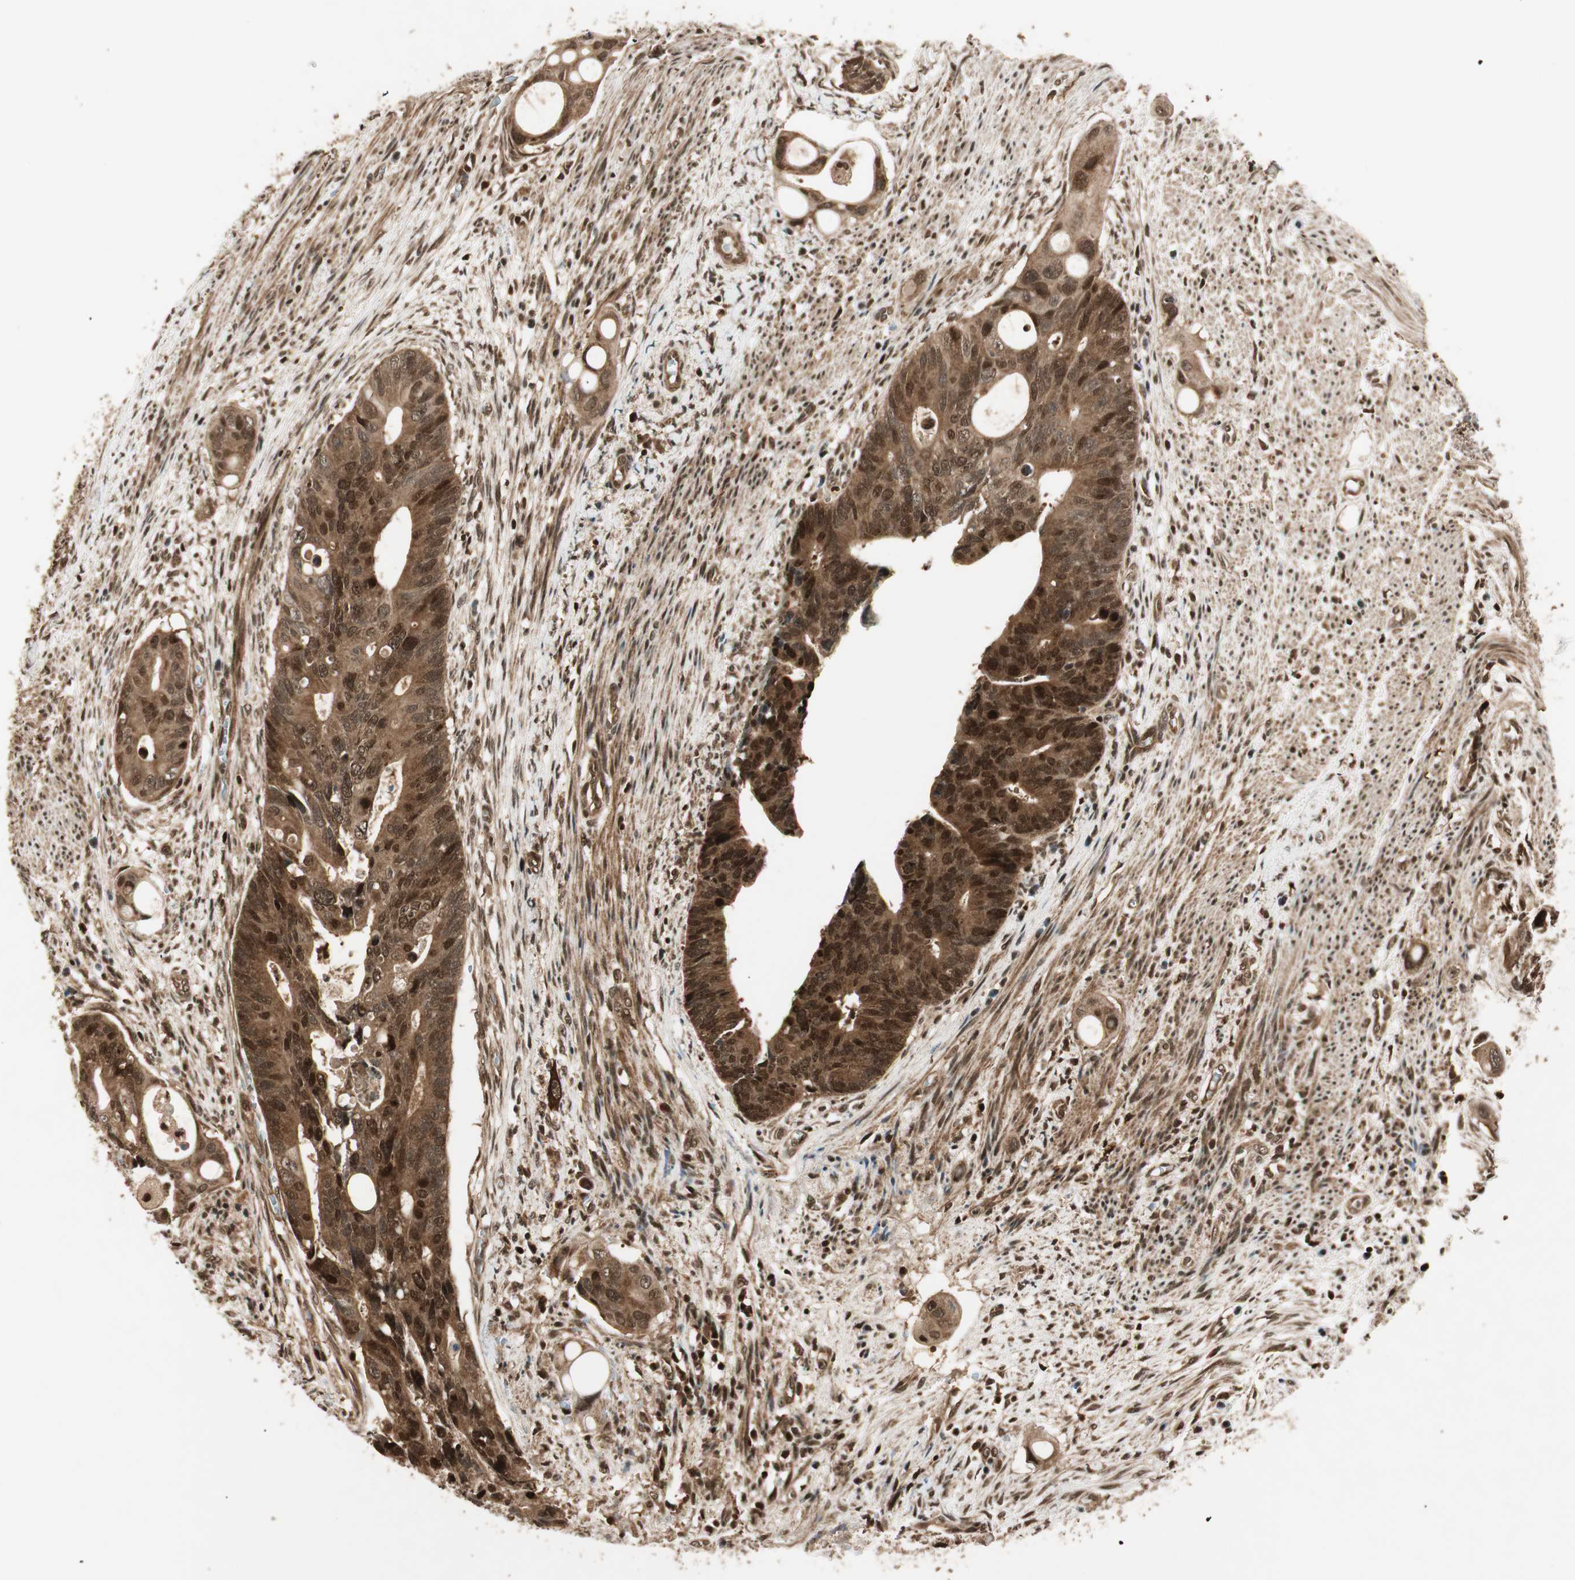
{"staining": {"intensity": "strong", "quantity": ">75%", "location": "cytoplasmic/membranous,nuclear"}, "tissue": "colorectal cancer", "cell_type": "Tumor cells", "image_type": "cancer", "snomed": [{"axis": "morphology", "description": "Adenocarcinoma, NOS"}, {"axis": "topography", "description": "Colon"}], "caption": "Brown immunohistochemical staining in human colorectal cancer (adenocarcinoma) displays strong cytoplasmic/membranous and nuclear staining in approximately >75% of tumor cells.", "gene": "RPA3", "patient": {"sex": "female", "age": 57}}